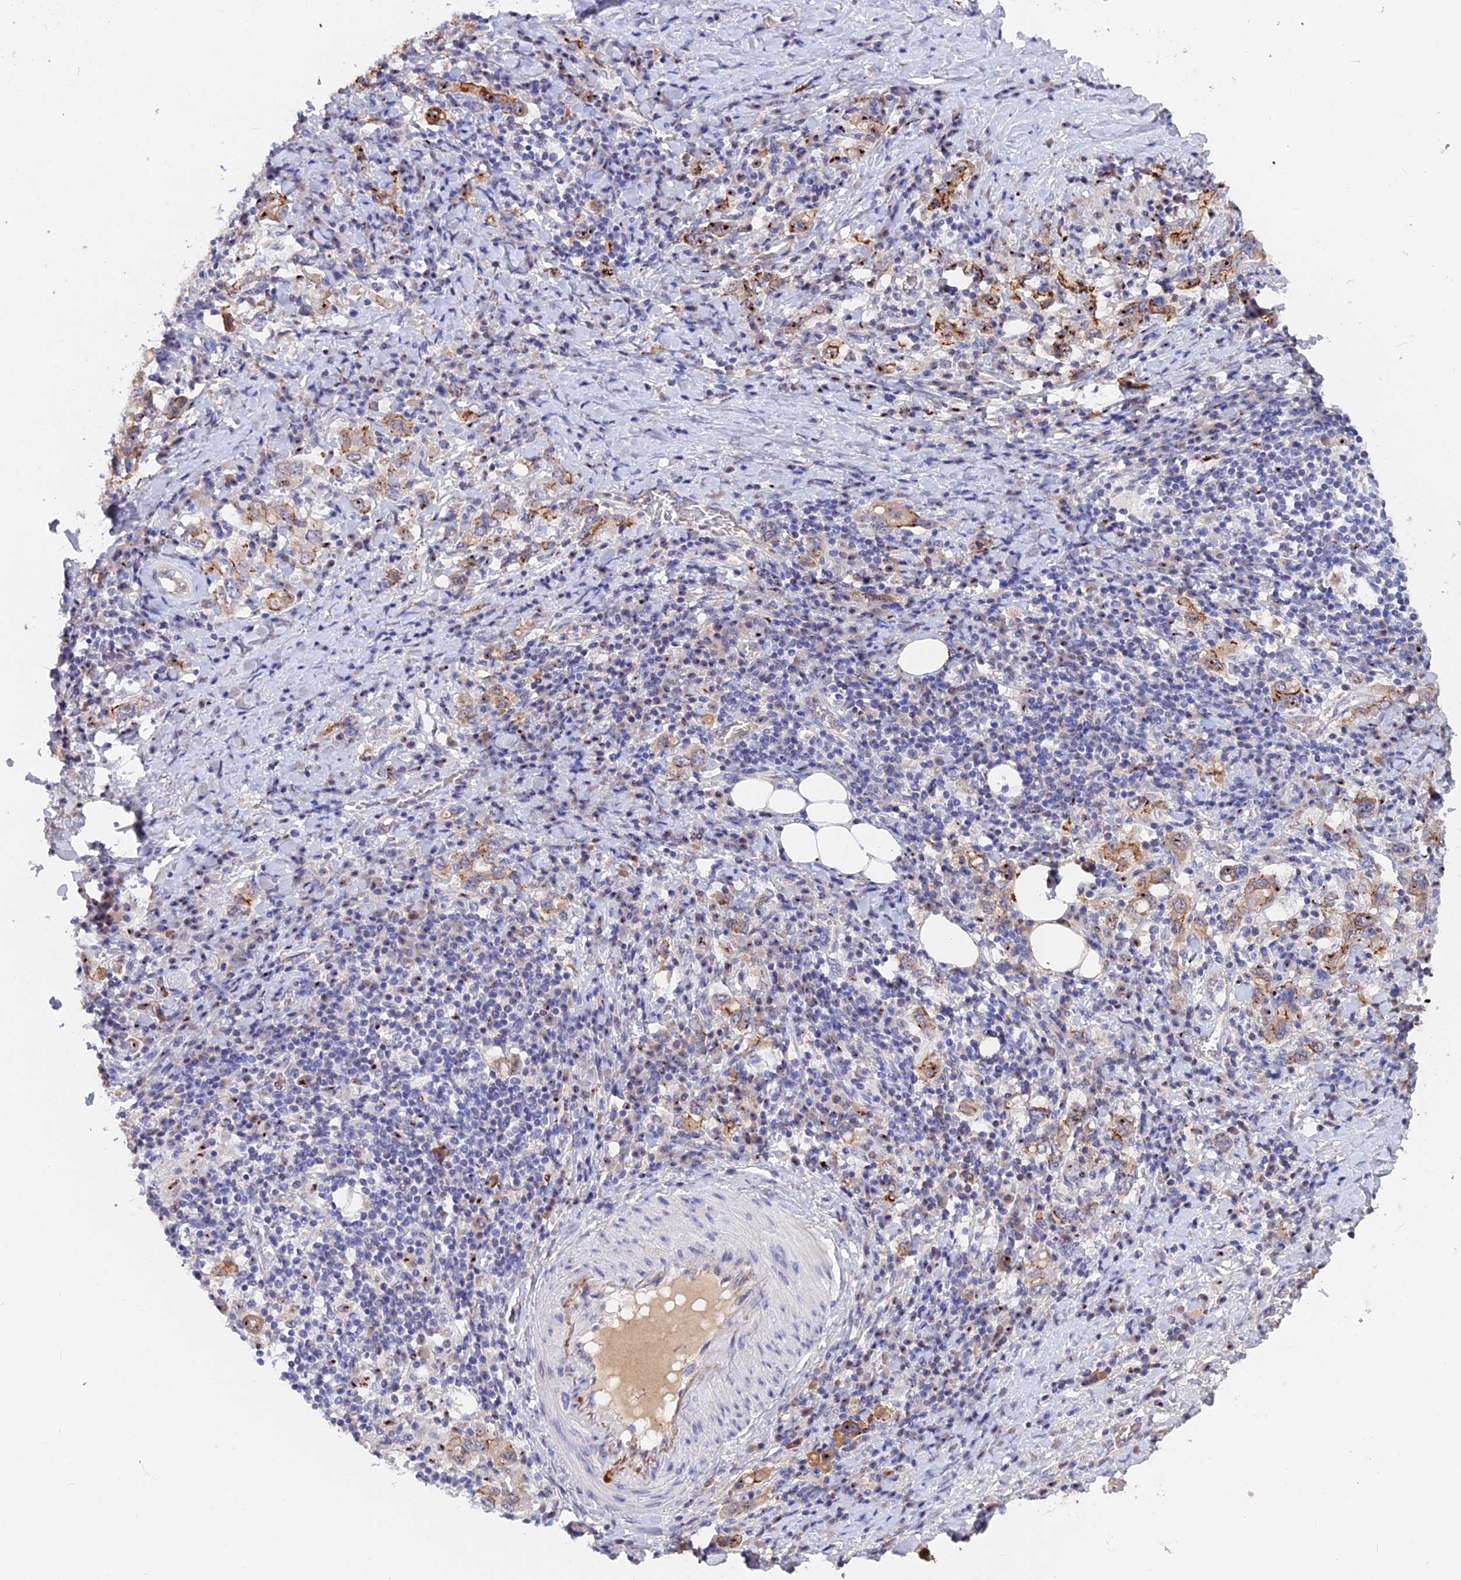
{"staining": {"intensity": "moderate", "quantity": ">75%", "location": "cytoplasmic/membranous"}, "tissue": "stomach cancer", "cell_type": "Tumor cells", "image_type": "cancer", "snomed": [{"axis": "morphology", "description": "Adenocarcinoma, NOS"}, {"axis": "topography", "description": "Stomach, upper"}, {"axis": "topography", "description": "Stomach"}], "caption": "Protein staining exhibits moderate cytoplasmic/membranous expression in approximately >75% of tumor cells in stomach cancer.", "gene": "GK5", "patient": {"sex": "male", "age": 62}}